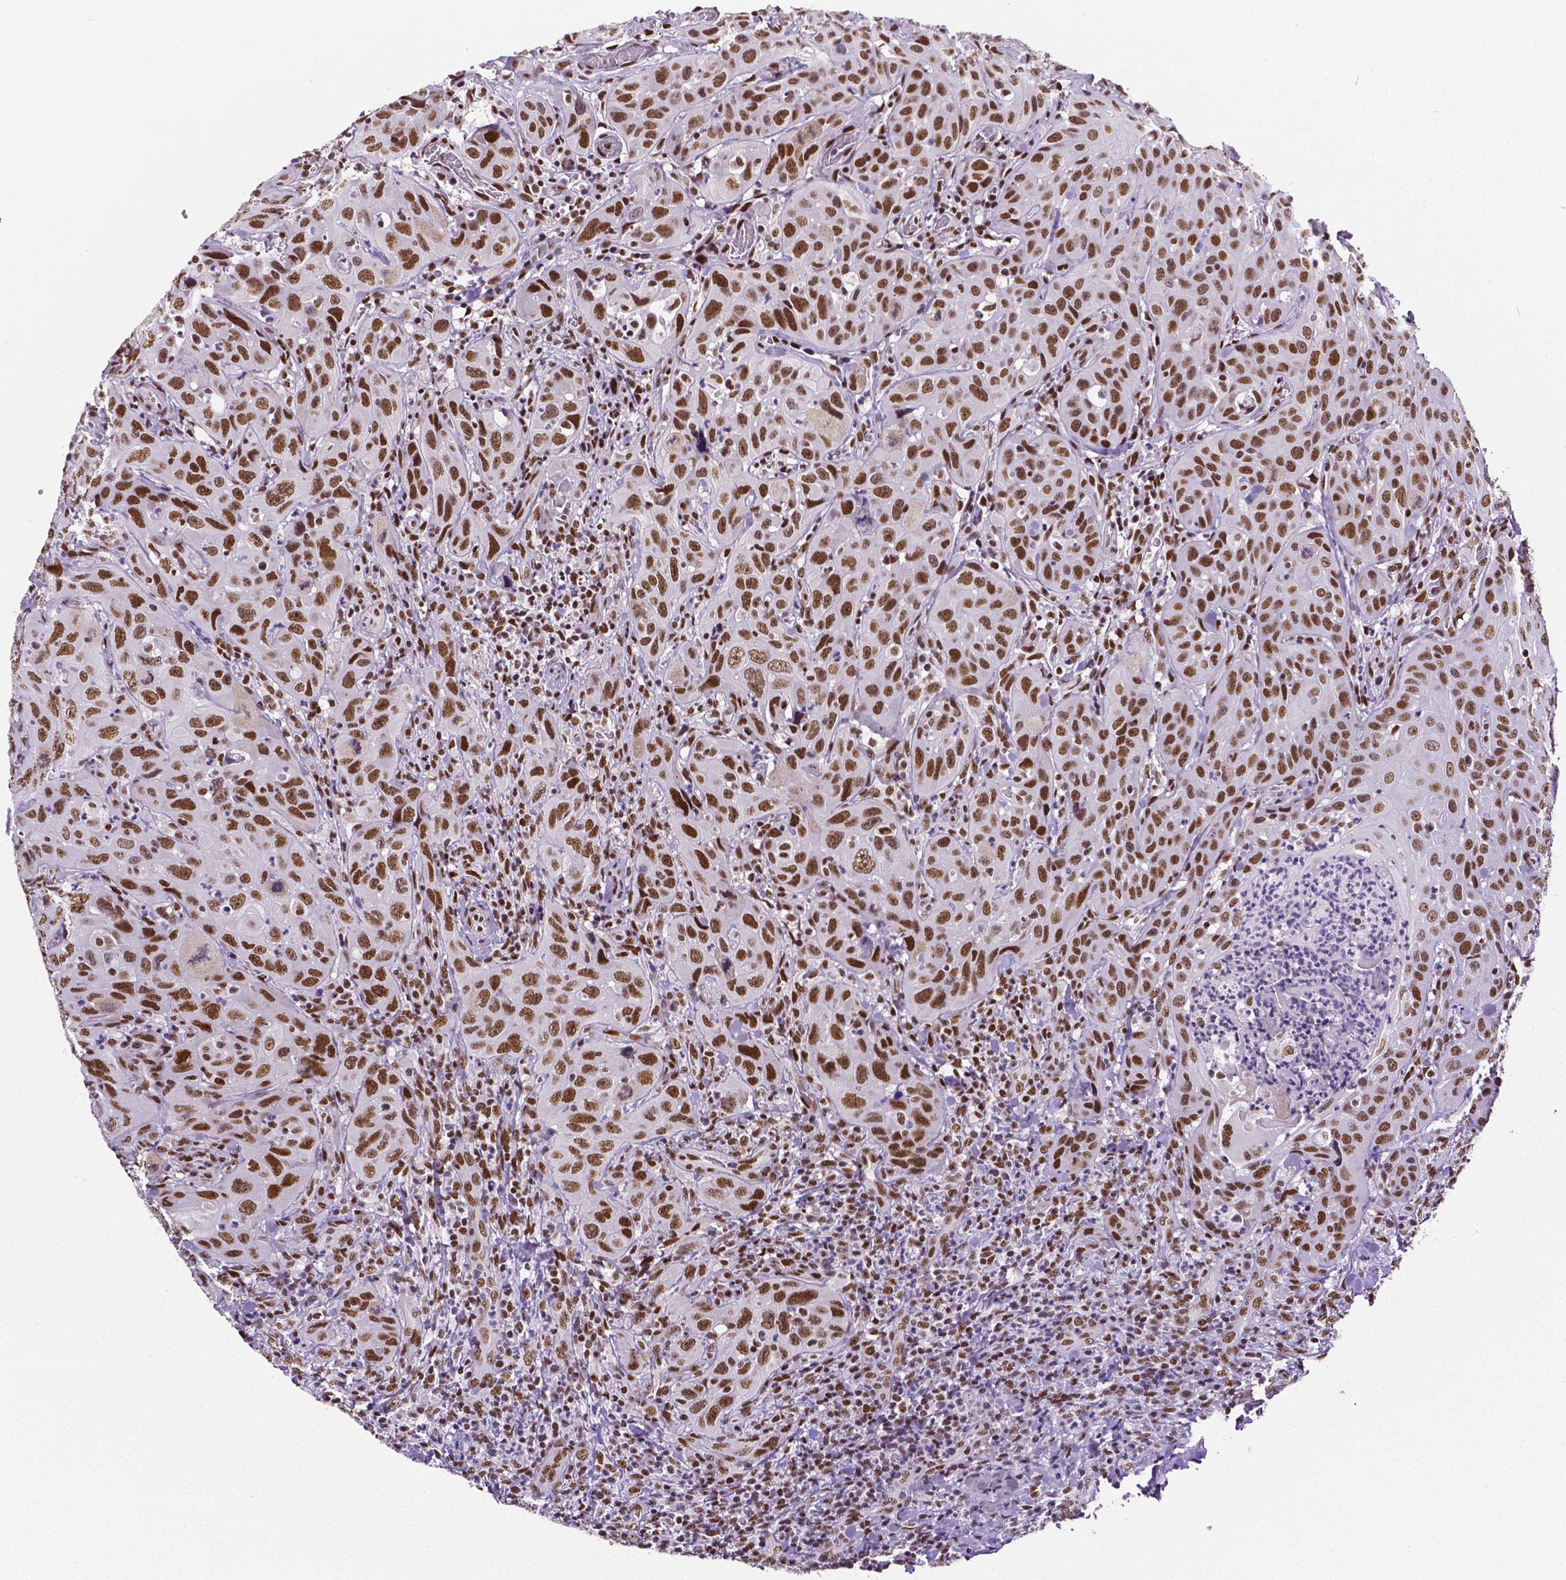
{"staining": {"intensity": "strong", "quantity": ">75%", "location": "nuclear"}, "tissue": "head and neck cancer", "cell_type": "Tumor cells", "image_type": "cancer", "snomed": [{"axis": "morphology", "description": "Normal tissue, NOS"}, {"axis": "morphology", "description": "Squamous cell carcinoma, NOS"}, {"axis": "topography", "description": "Oral tissue"}, {"axis": "topography", "description": "Tounge, NOS"}, {"axis": "topography", "description": "Head-Neck"}], "caption": "Immunohistochemistry (DAB (3,3'-diaminobenzidine)) staining of squamous cell carcinoma (head and neck) demonstrates strong nuclear protein positivity in about >75% of tumor cells.", "gene": "REST", "patient": {"sex": "male", "age": 62}}